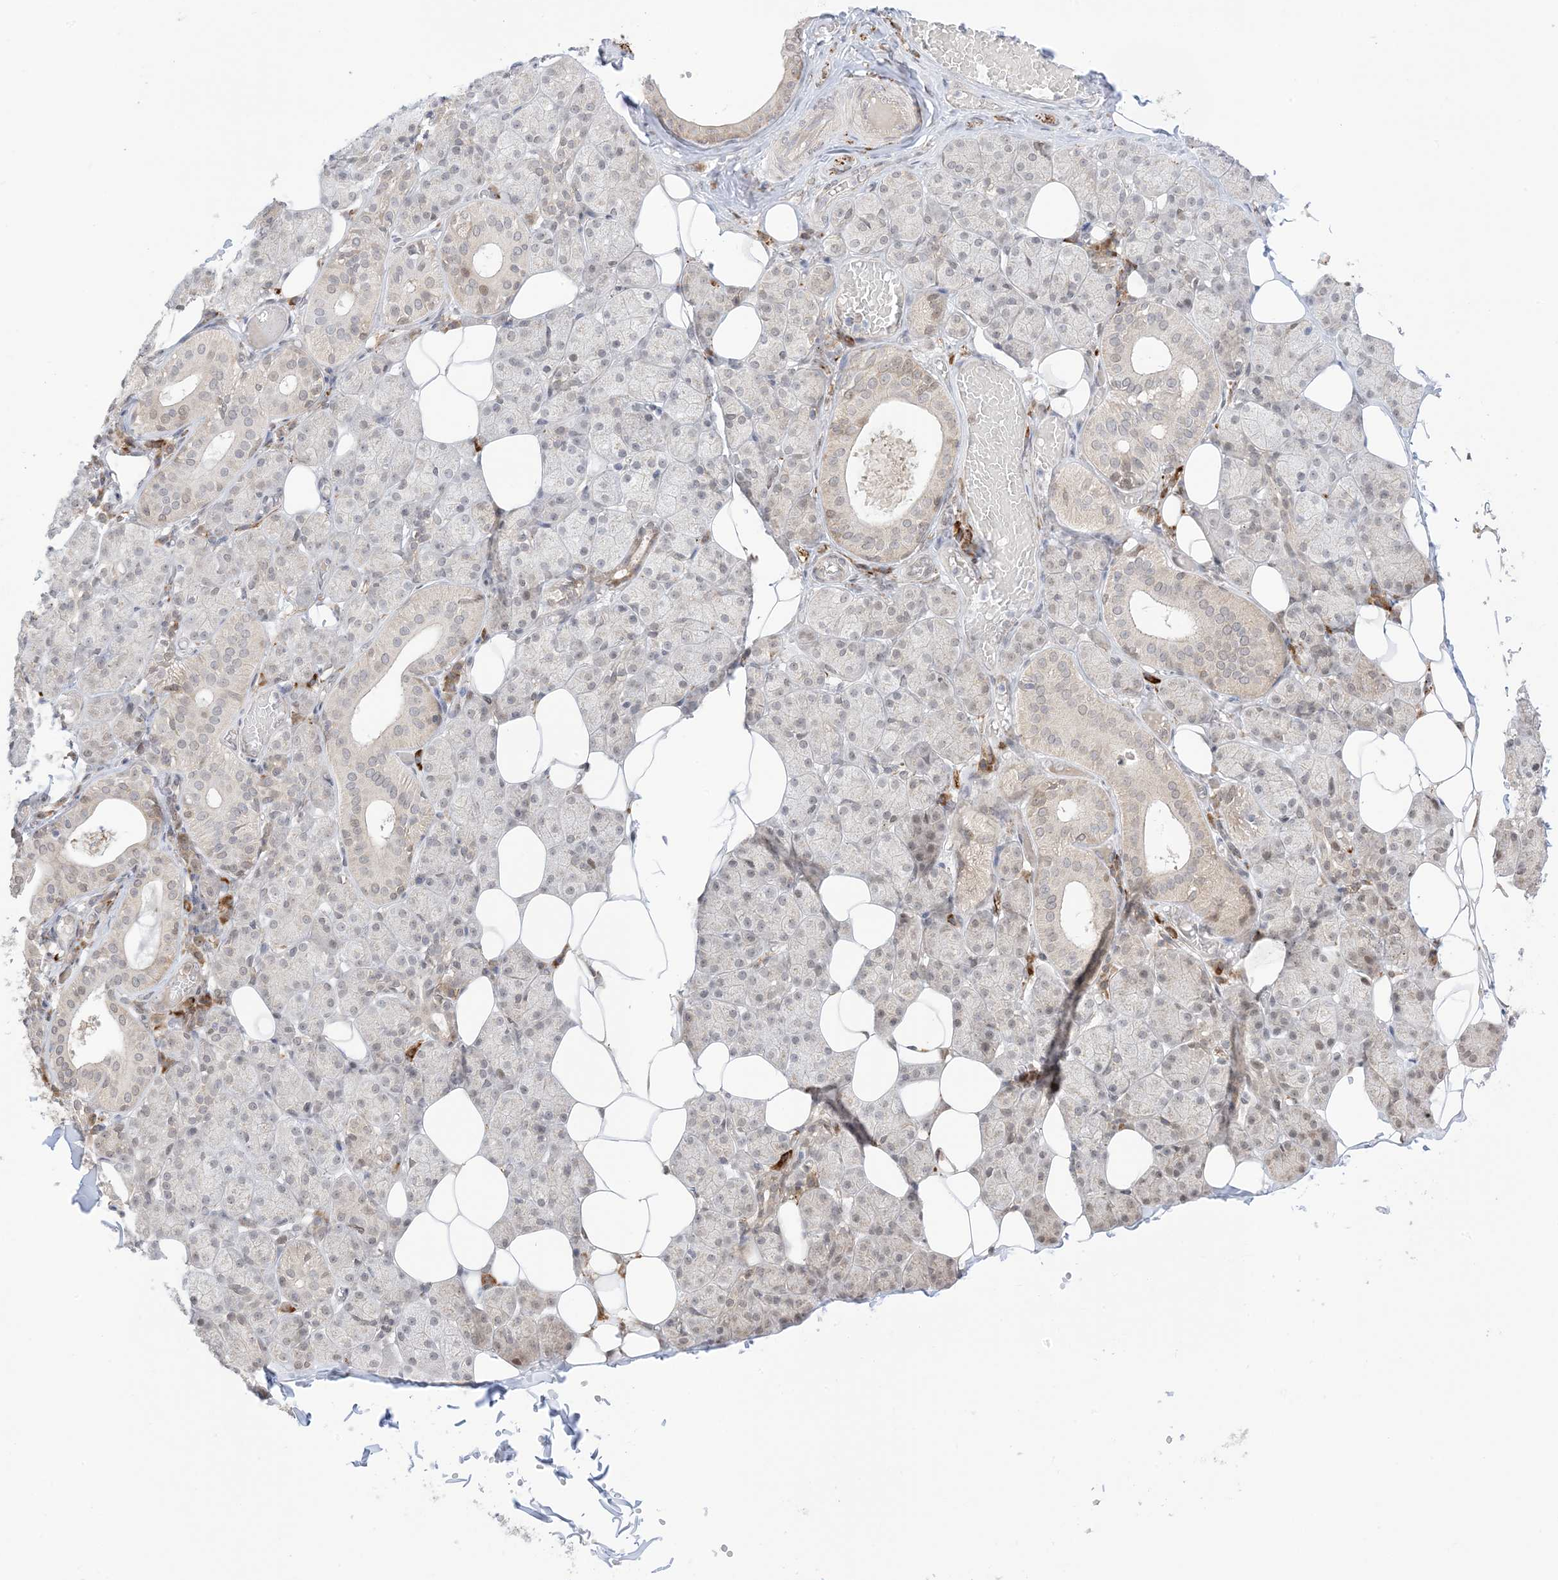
{"staining": {"intensity": "strong", "quantity": "<25%", "location": "cytoplasmic/membranous"}, "tissue": "salivary gland", "cell_type": "Glandular cells", "image_type": "normal", "snomed": [{"axis": "morphology", "description": "Normal tissue, NOS"}, {"axis": "topography", "description": "Salivary gland"}], "caption": "Human salivary gland stained with a brown dye demonstrates strong cytoplasmic/membranous positive staining in approximately <25% of glandular cells.", "gene": "UBE2E2", "patient": {"sex": "female", "age": 33}}